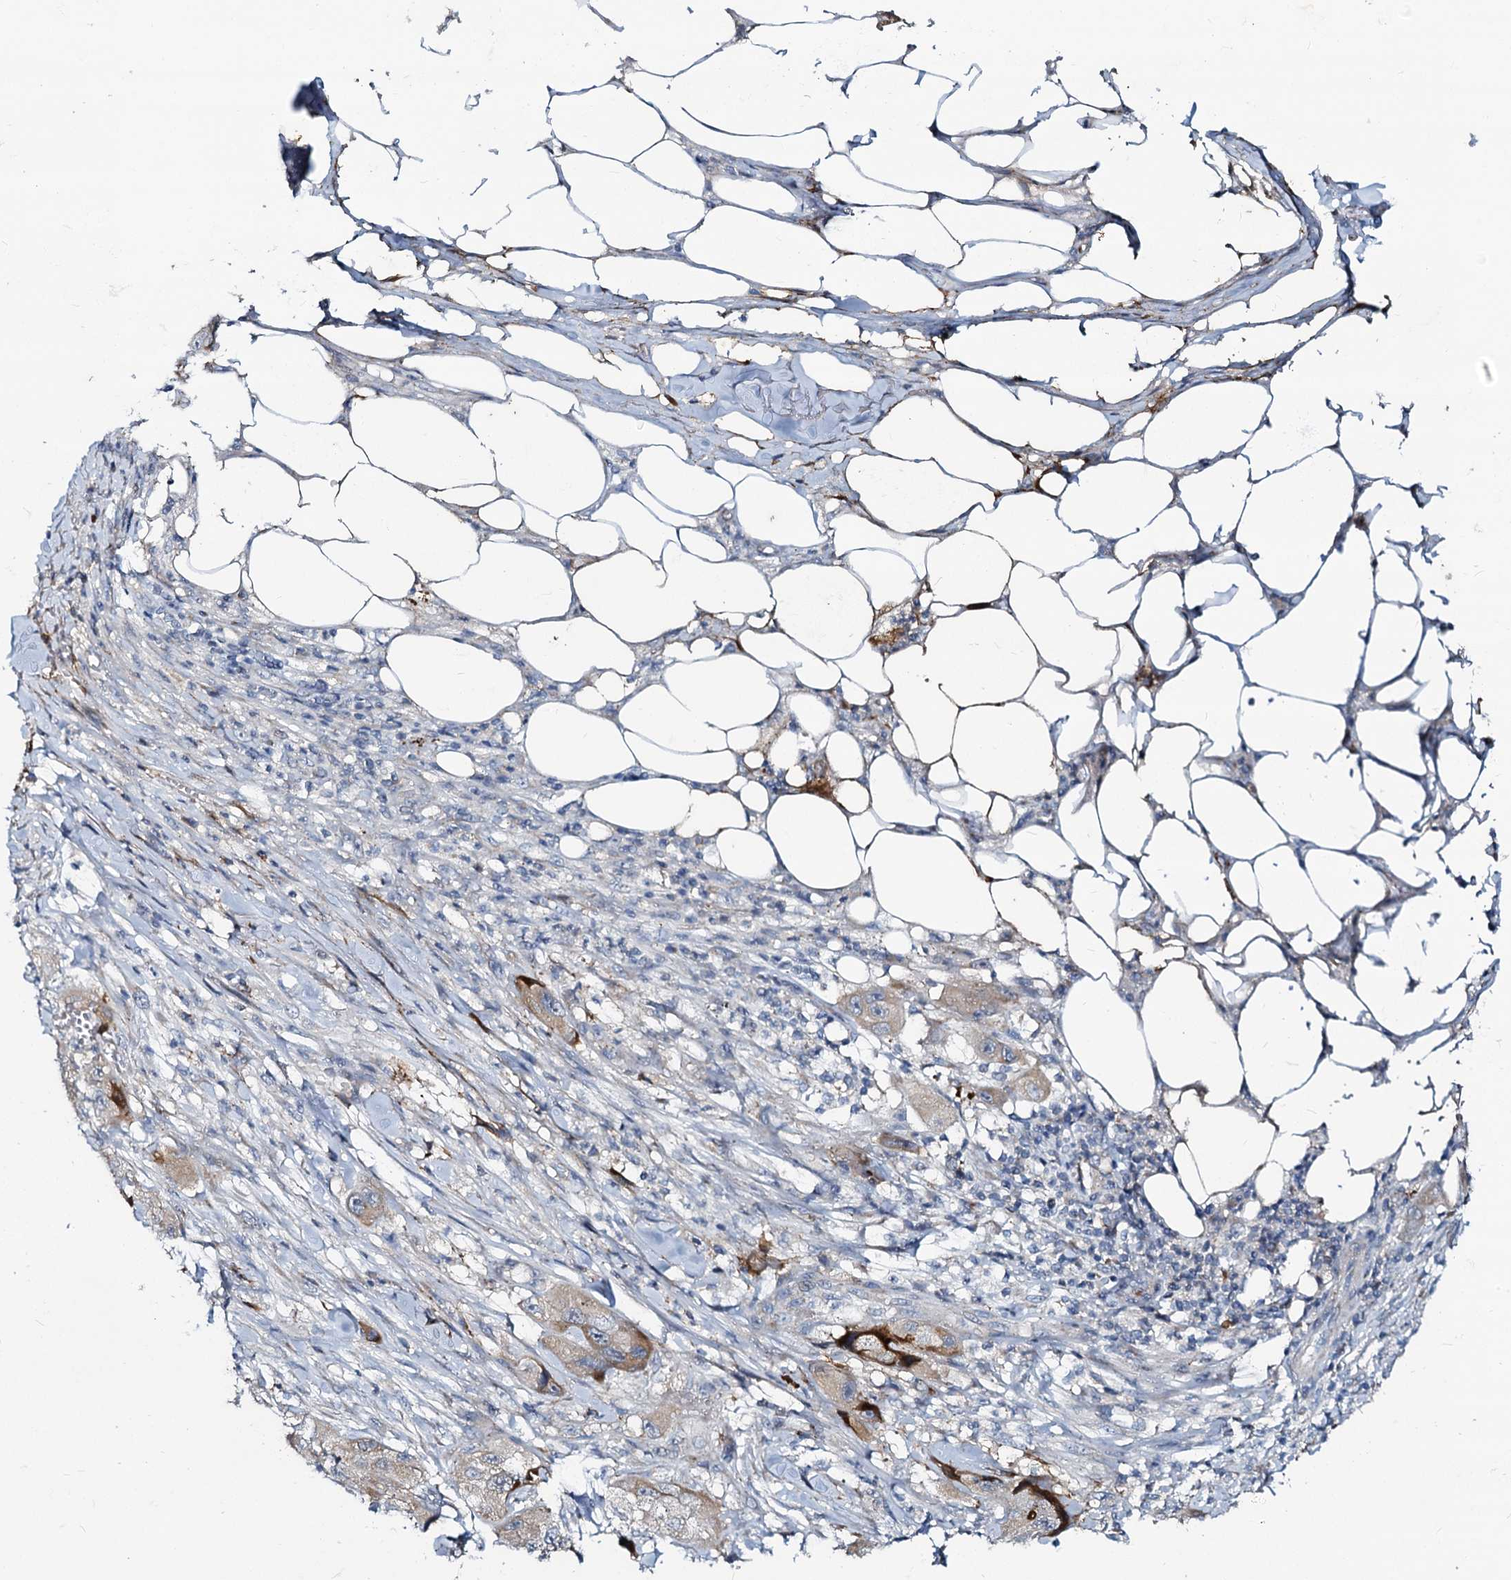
{"staining": {"intensity": "weak", "quantity": "25%-75%", "location": "cytoplasmic/membranous"}, "tissue": "skin cancer", "cell_type": "Tumor cells", "image_type": "cancer", "snomed": [{"axis": "morphology", "description": "Squamous cell carcinoma, NOS"}, {"axis": "topography", "description": "Skin"}, {"axis": "topography", "description": "Subcutis"}], "caption": "Immunohistochemical staining of human skin squamous cell carcinoma reveals low levels of weak cytoplasmic/membranous protein expression in about 25%-75% of tumor cells.", "gene": "DCUN1D2", "patient": {"sex": "male", "age": 73}}